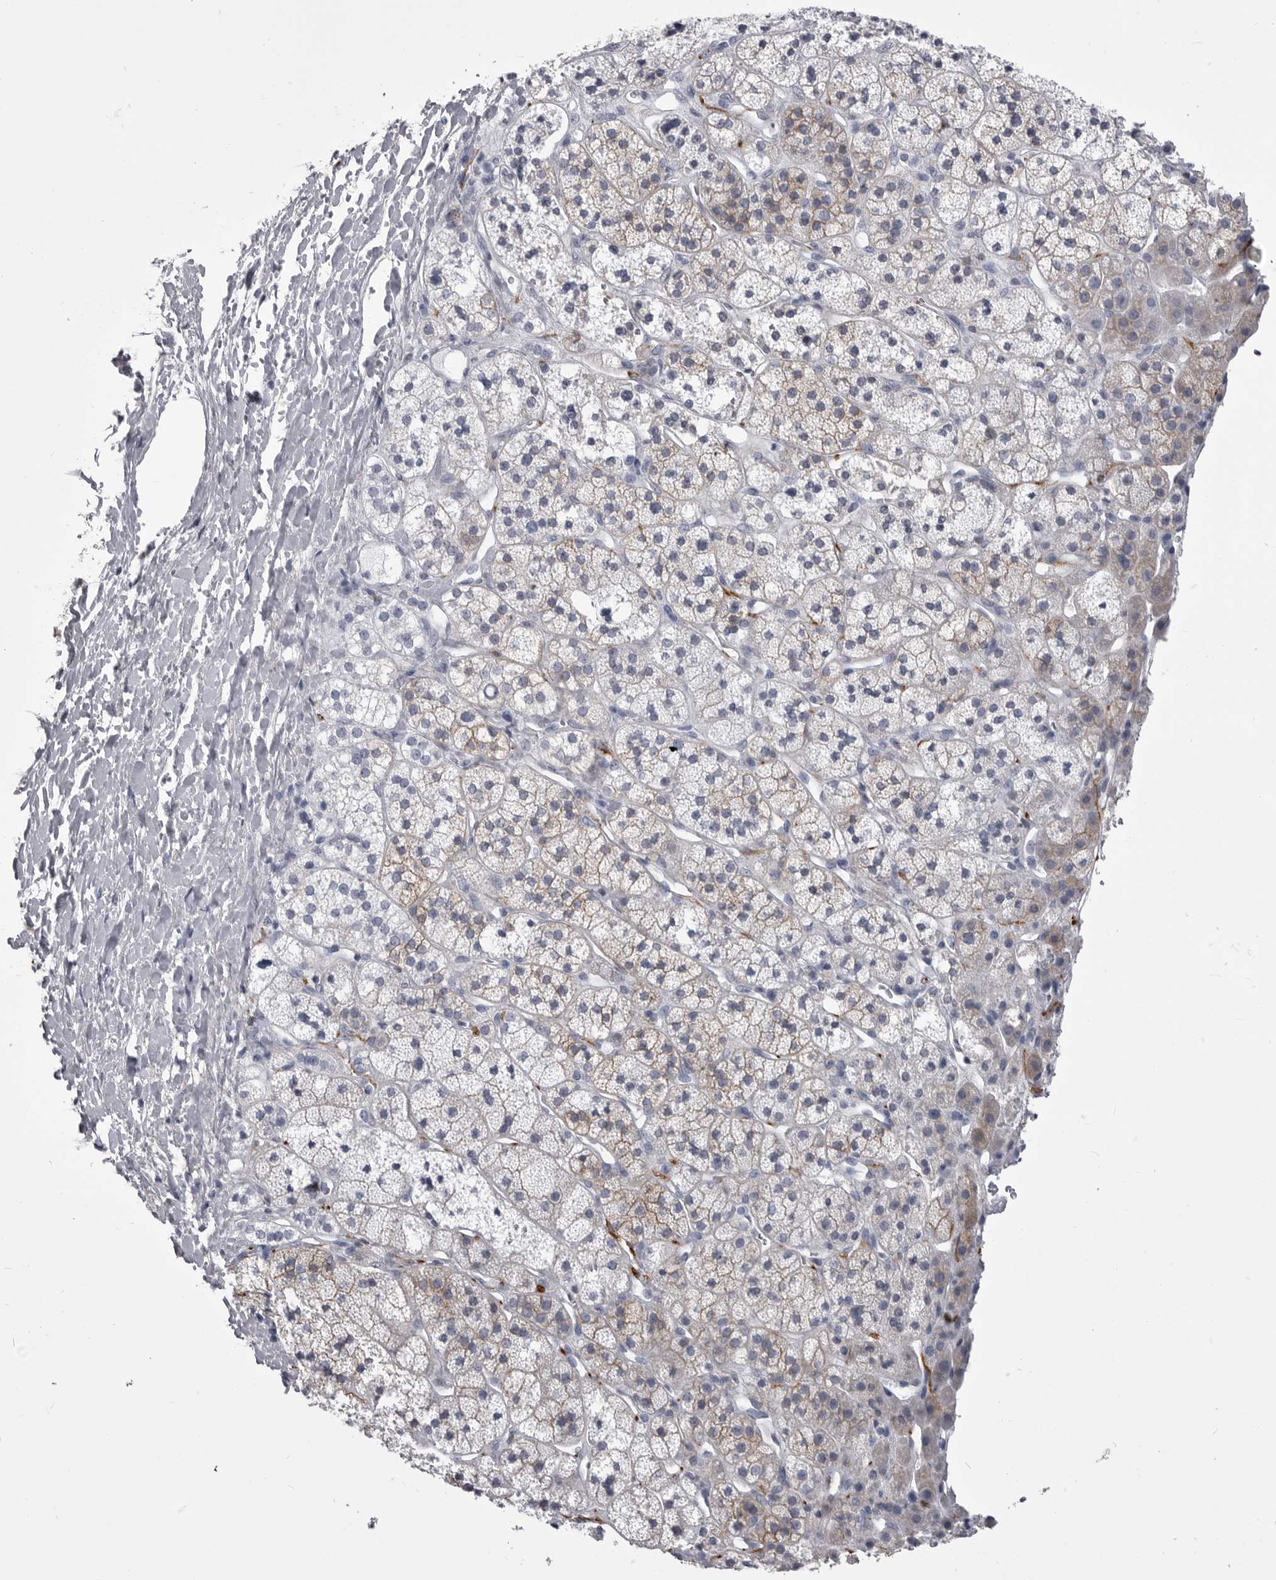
{"staining": {"intensity": "moderate", "quantity": "25%-75%", "location": "cytoplasmic/membranous"}, "tissue": "adrenal gland", "cell_type": "Glandular cells", "image_type": "normal", "snomed": [{"axis": "morphology", "description": "Normal tissue, NOS"}, {"axis": "topography", "description": "Adrenal gland"}], "caption": "The histopathology image exhibits immunohistochemical staining of unremarkable adrenal gland. There is moderate cytoplasmic/membranous positivity is identified in approximately 25%-75% of glandular cells. Nuclei are stained in blue.", "gene": "ANK2", "patient": {"sex": "male", "age": 56}}